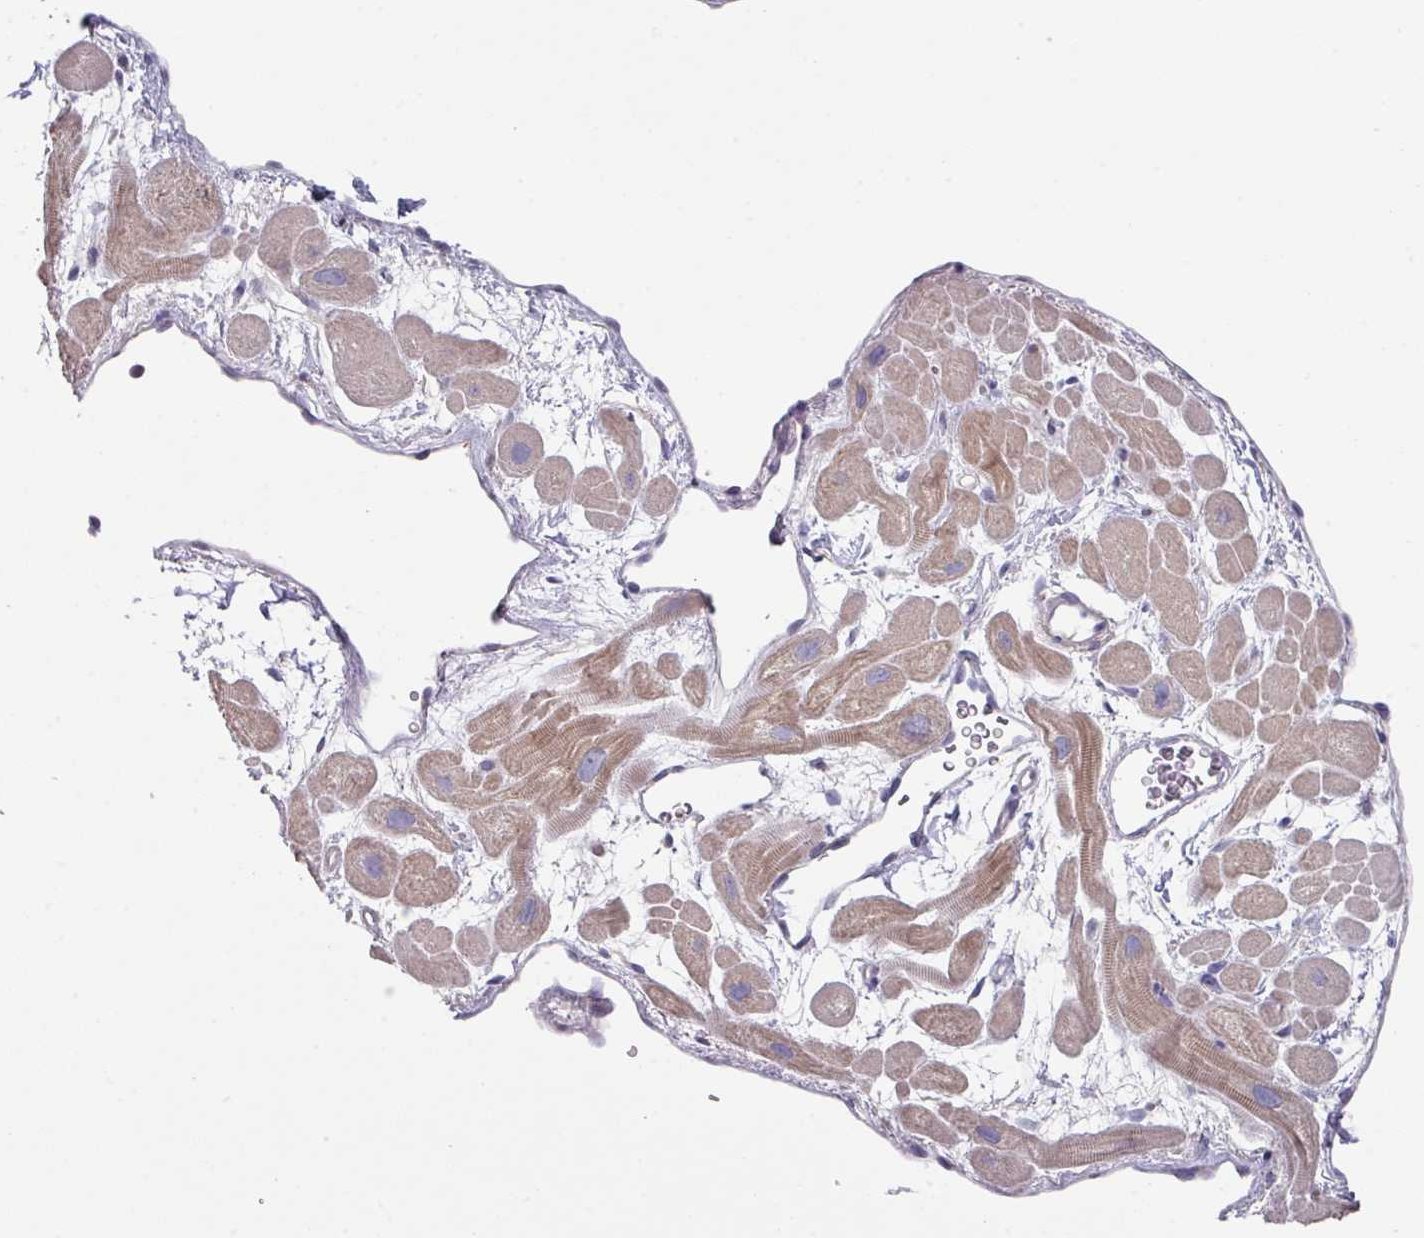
{"staining": {"intensity": "moderate", "quantity": ">75%", "location": "cytoplasmic/membranous"}, "tissue": "heart muscle", "cell_type": "Cardiomyocytes", "image_type": "normal", "snomed": [{"axis": "morphology", "description": "Normal tissue, NOS"}, {"axis": "topography", "description": "Heart"}], "caption": "The immunohistochemical stain shows moderate cytoplasmic/membranous staining in cardiomyocytes of normal heart muscle. (DAB (3,3'-diaminobenzidine) IHC with brightfield microscopy, high magnification).", "gene": "DCAF12L1", "patient": {"sex": "male", "age": 49}}